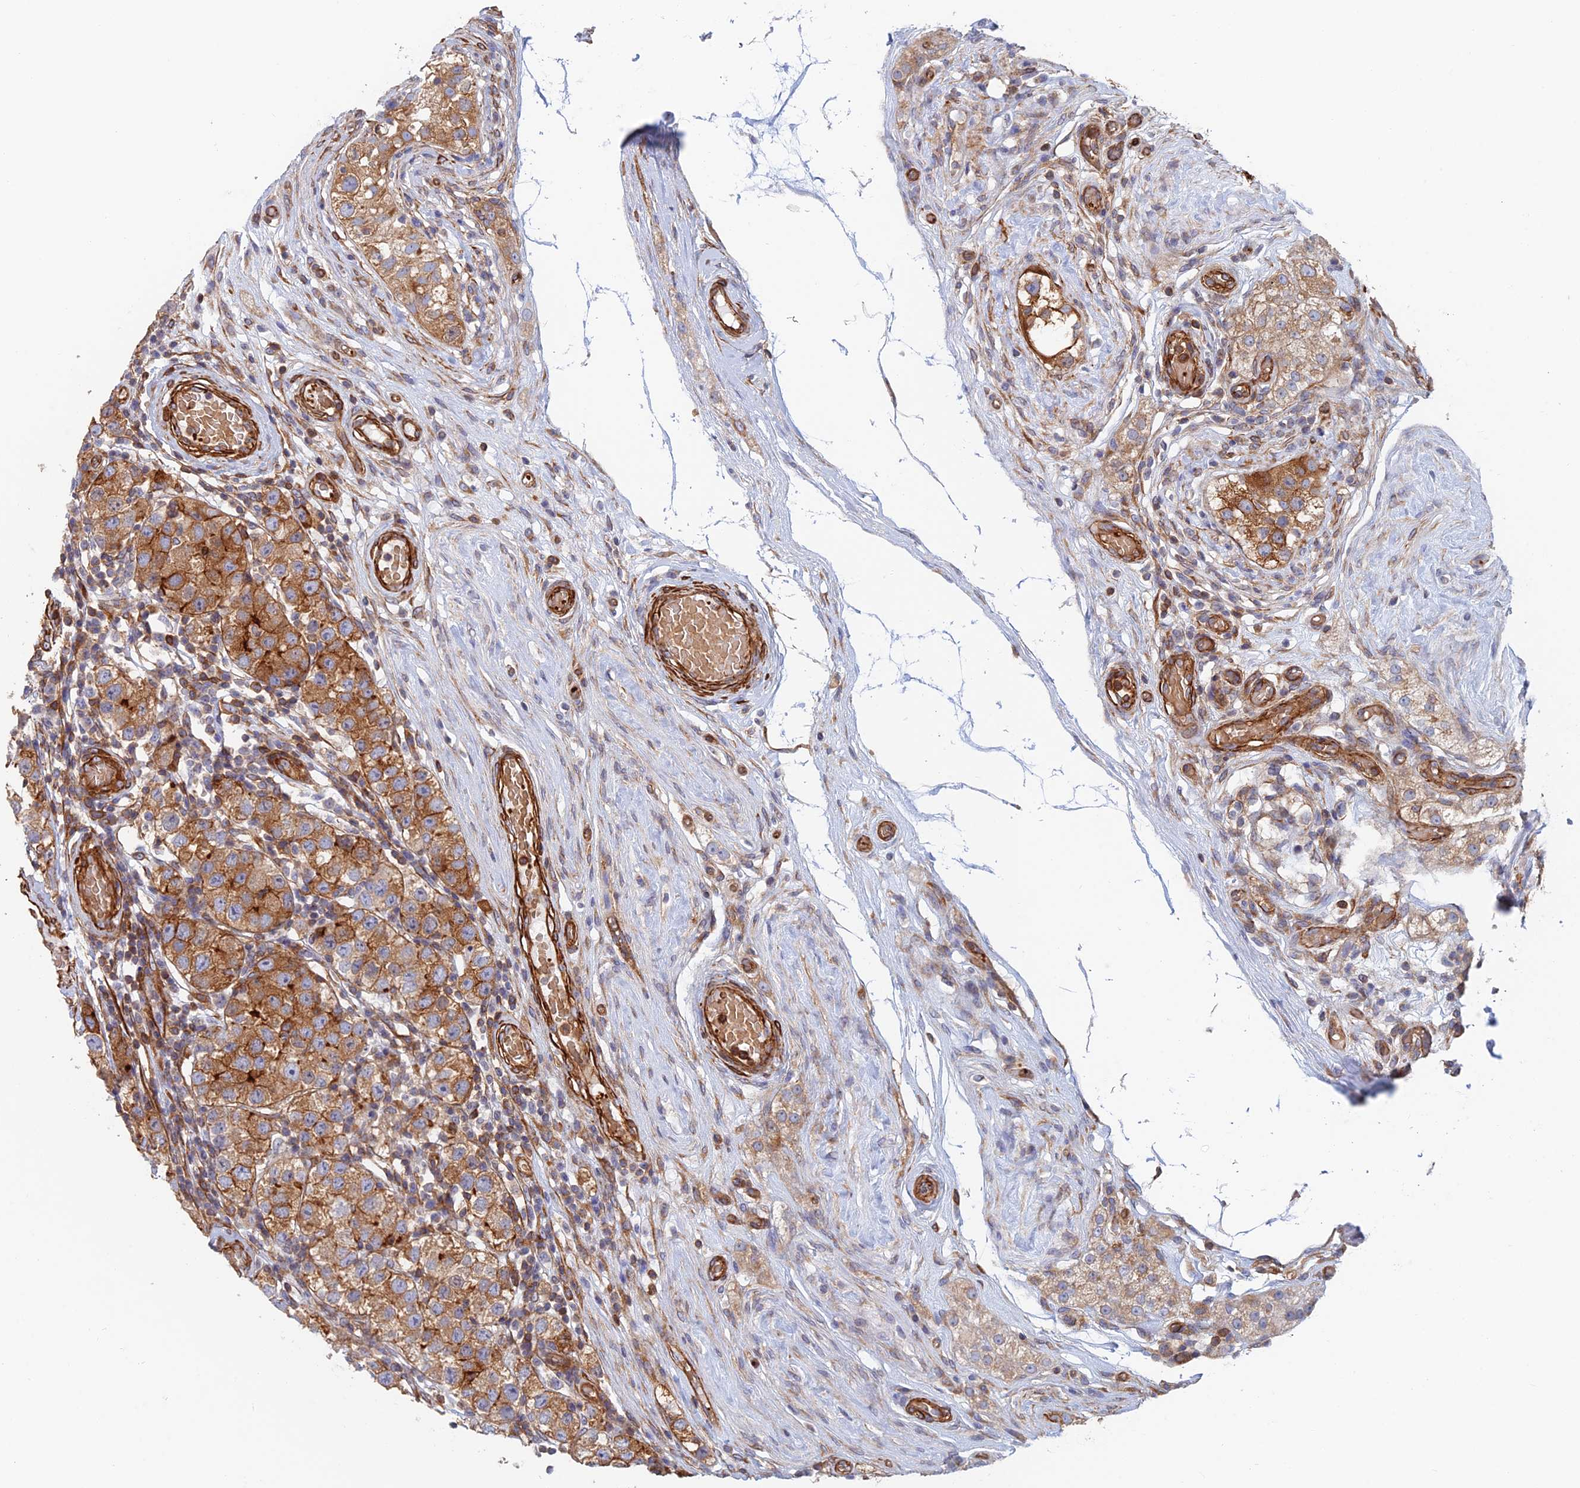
{"staining": {"intensity": "moderate", "quantity": ">75%", "location": "cytoplasmic/membranous"}, "tissue": "testis cancer", "cell_type": "Tumor cells", "image_type": "cancer", "snomed": [{"axis": "morphology", "description": "Seminoma, NOS"}, {"axis": "topography", "description": "Testis"}], "caption": "Testis cancer tissue displays moderate cytoplasmic/membranous staining in about >75% of tumor cells, visualized by immunohistochemistry. (brown staining indicates protein expression, while blue staining denotes nuclei).", "gene": "PAK4", "patient": {"sex": "male", "age": 34}}